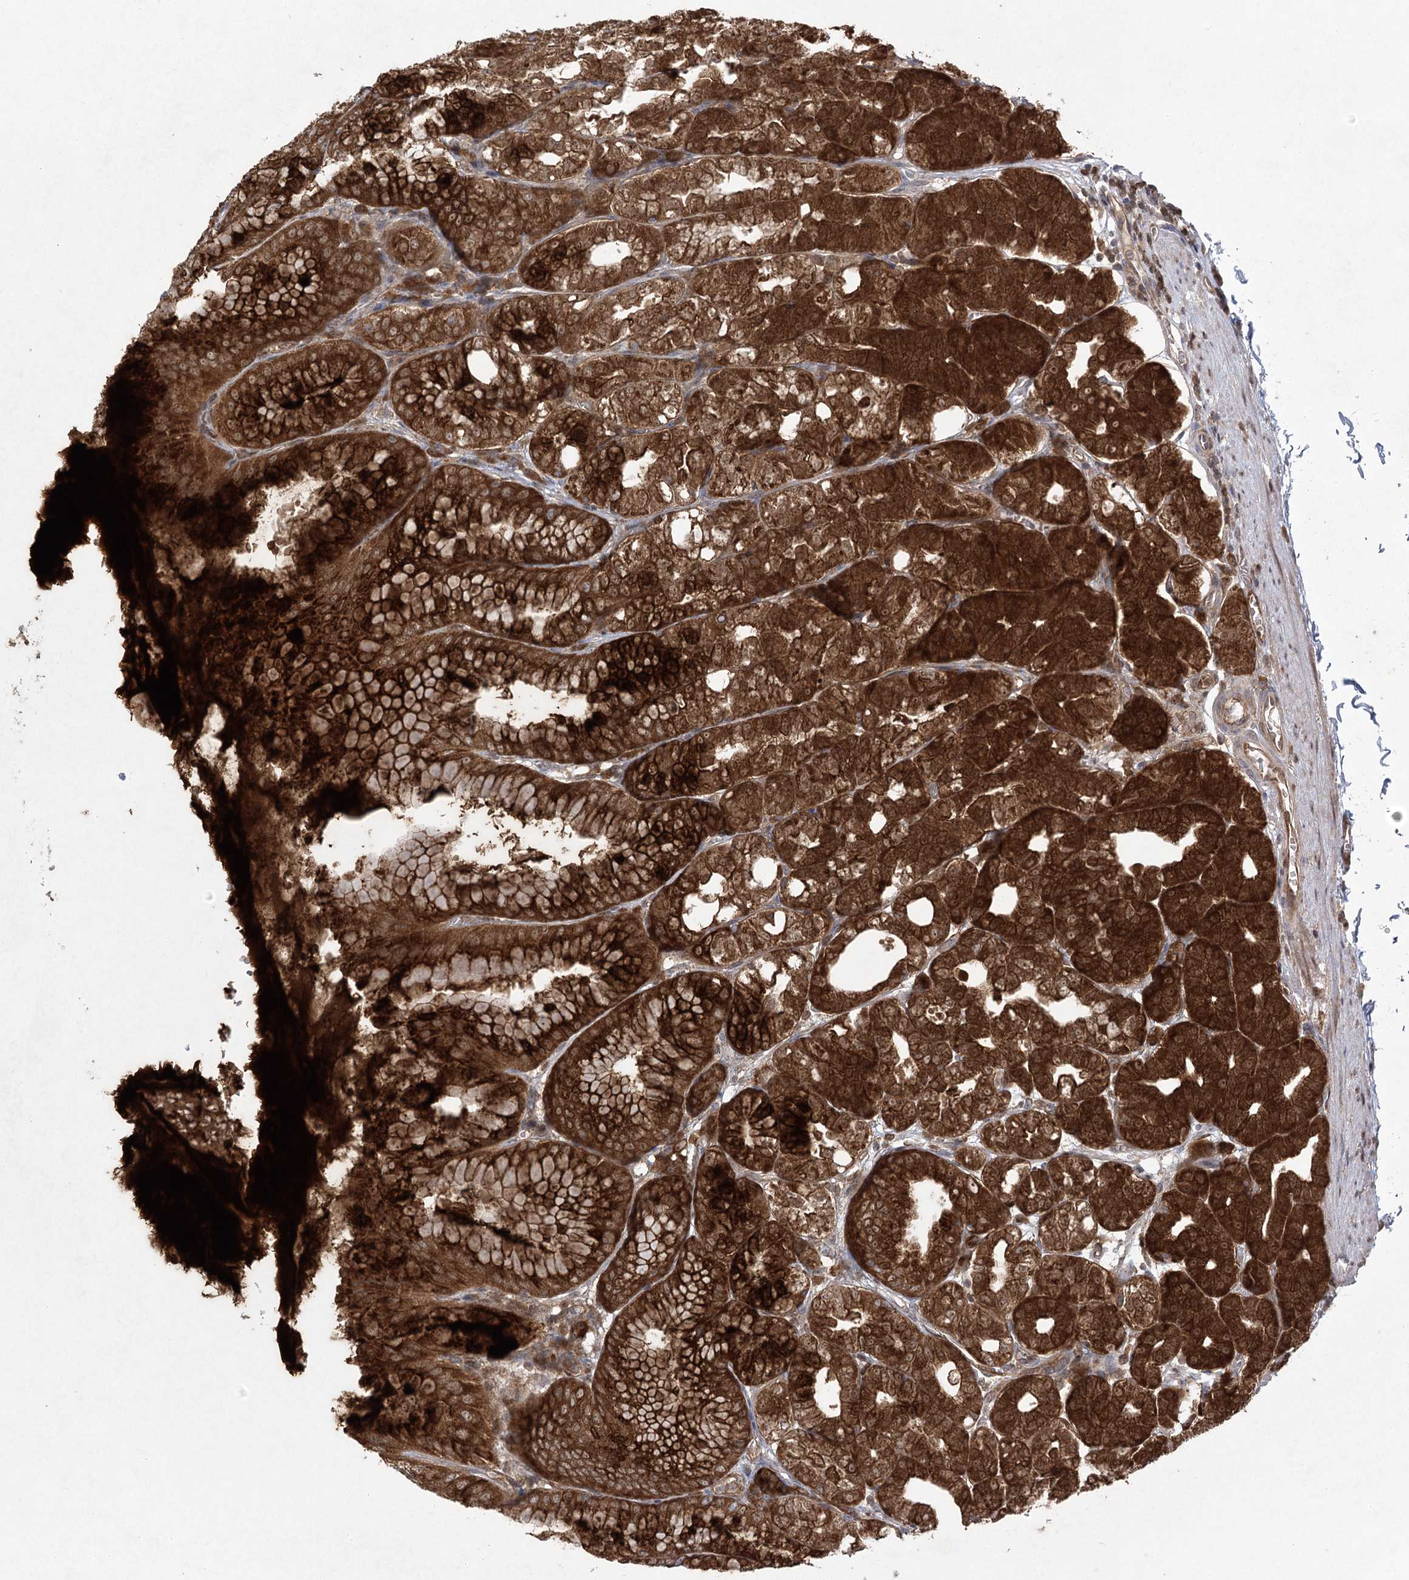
{"staining": {"intensity": "strong", "quantity": ">75%", "location": "cytoplasmic/membranous"}, "tissue": "stomach", "cell_type": "Glandular cells", "image_type": "normal", "snomed": [{"axis": "morphology", "description": "Normal tissue, NOS"}, {"axis": "topography", "description": "Stomach, lower"}], "caption": "Protein staining by immunohistochemistry exhibits strong cytoplasmic/membranous expression in approximately >75% of glandular cells in normal stomach. Immunohistochemistry (ihc) stains the protein in brown and the nuclei are stained blue.", "gene": "EIF3A", "patient": {"sex": "male", "age": 71}}